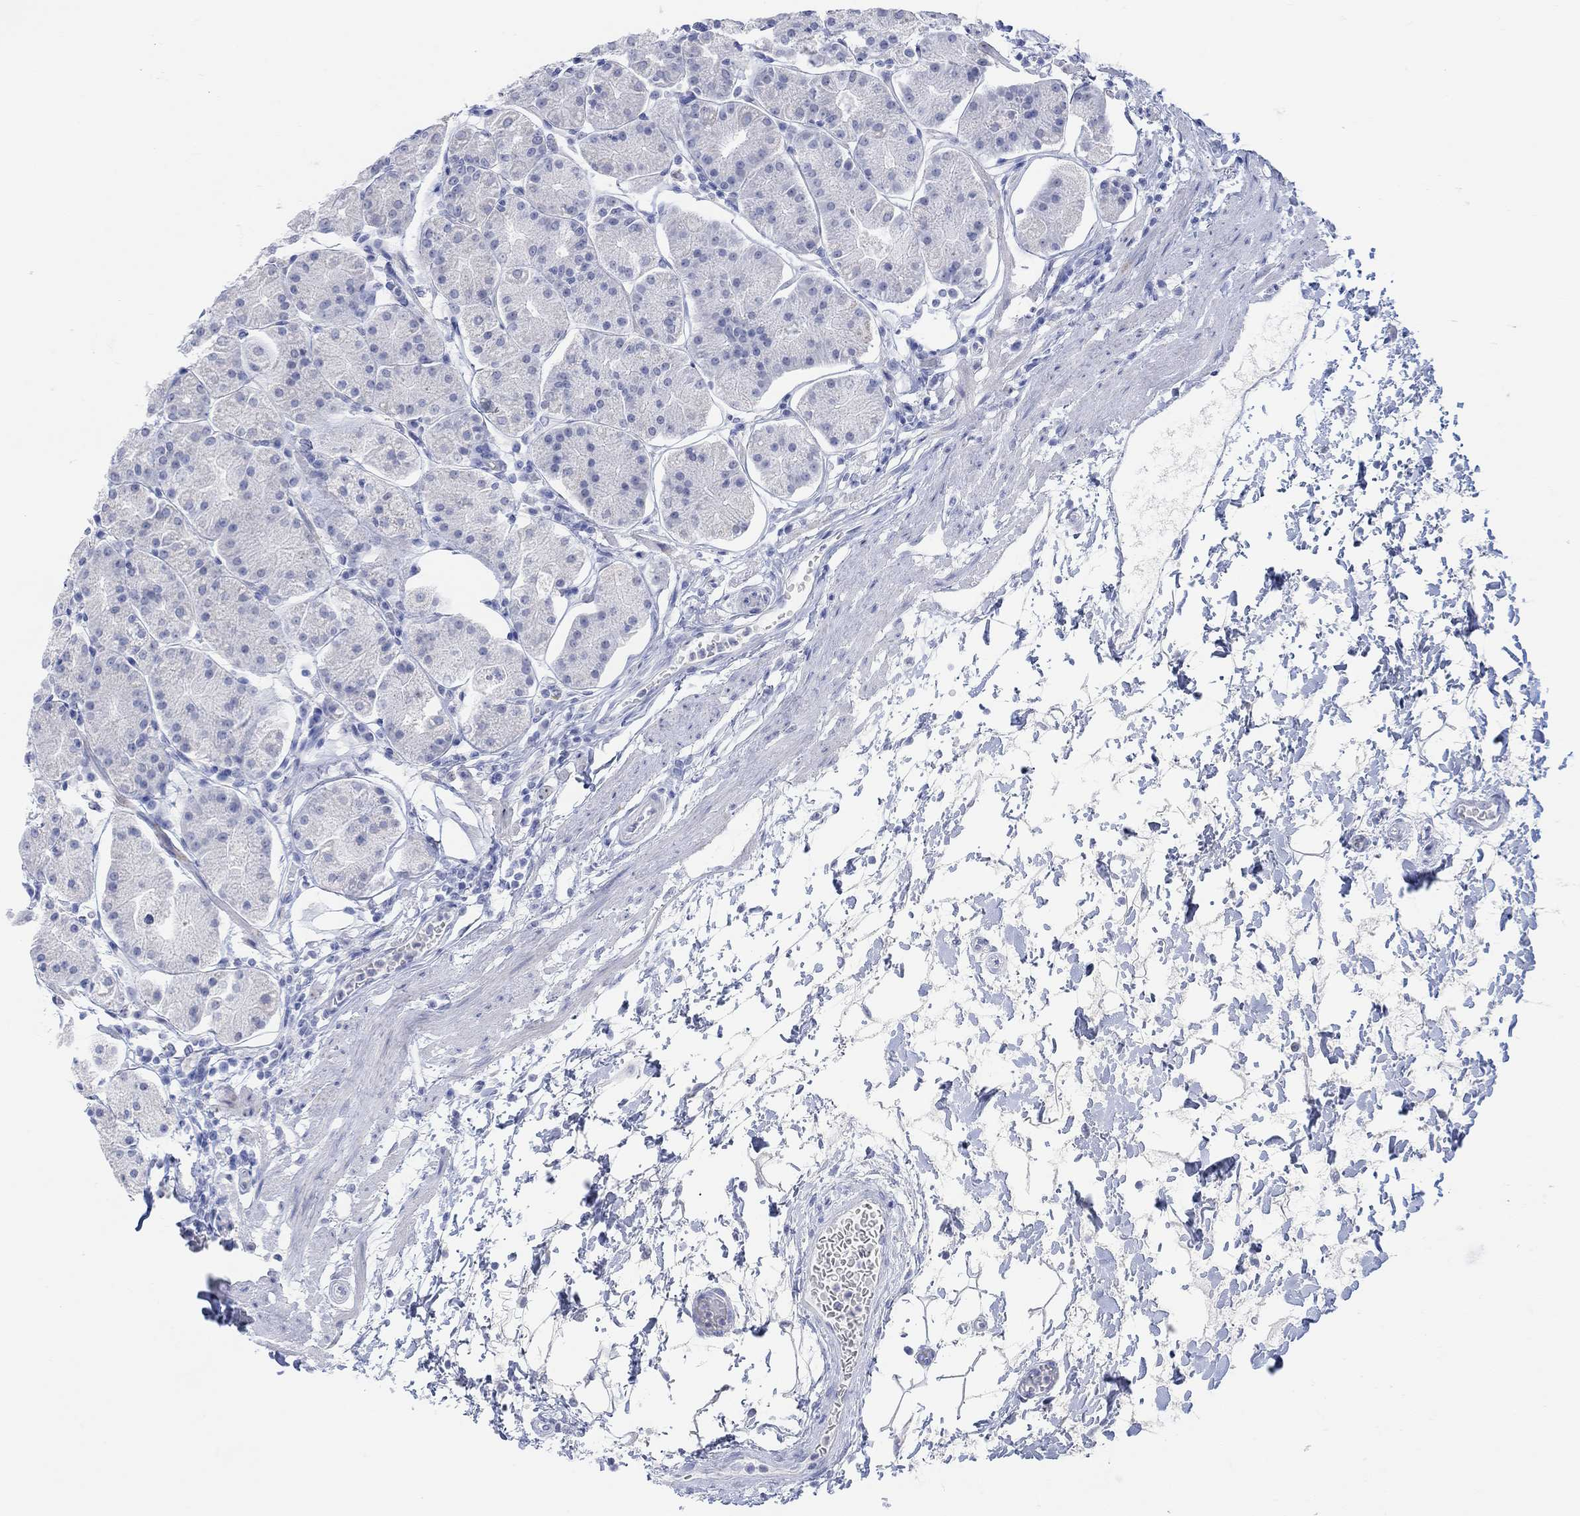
{"staining": {"intensity": "negative", "quantity": "none", "location": "none"}, "tissue": "stomach", "cell_type": "Glandular cells", "image_type": "normal", "snomed": [{"axis": "morphology", "description": "Normal tissue, NOS"}, {"axis": "topography", "description": "Stomach"}], "caption": "The image demonstrates no significant expression in glandular cells of stomach.", "gene": "AK8", "patient": {"sex": "male", "age": 54}}